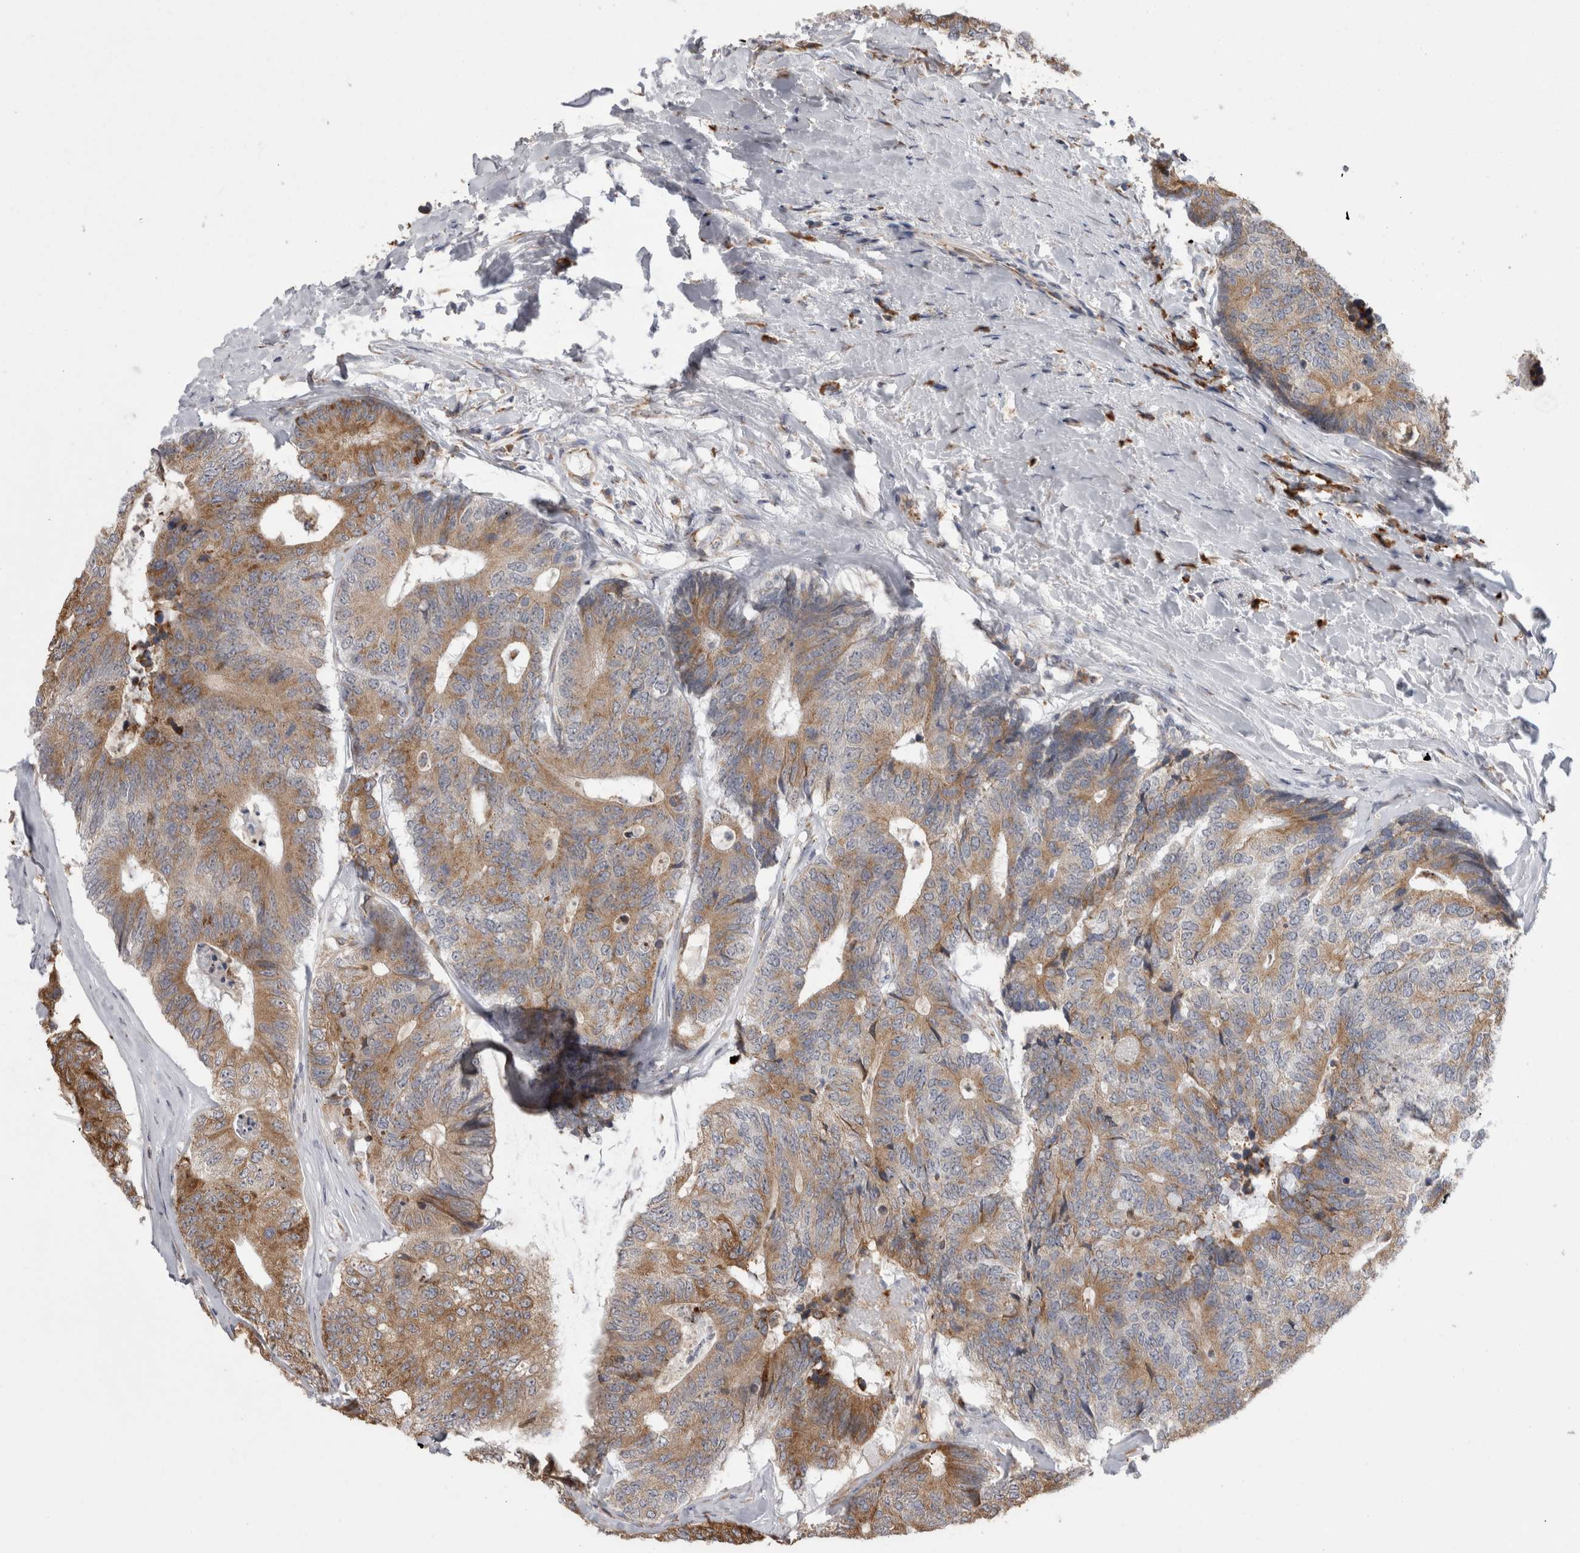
{"staining": {"intensity": "moderate", "quantity": ">75%", "location": "cytoplasmic/membranous"}, "tissue": "colorectal cancer", "cell_type": "Tumor cells", "image_type": "cancer", "snomed": [{"axis": "morphology", "description": "Adenocarcinoma, NOS"}, {"axis": "topography", "description": "Colon"}], "caption": "Protein analysis of colorectal cancer (adenocarcinoma) tissue exhibits moderate cytoplasmic/membranous expression in about >75% of tumor cells.", "gene": "ZNF341", "patient": {"sex": "female", "age": 67}}